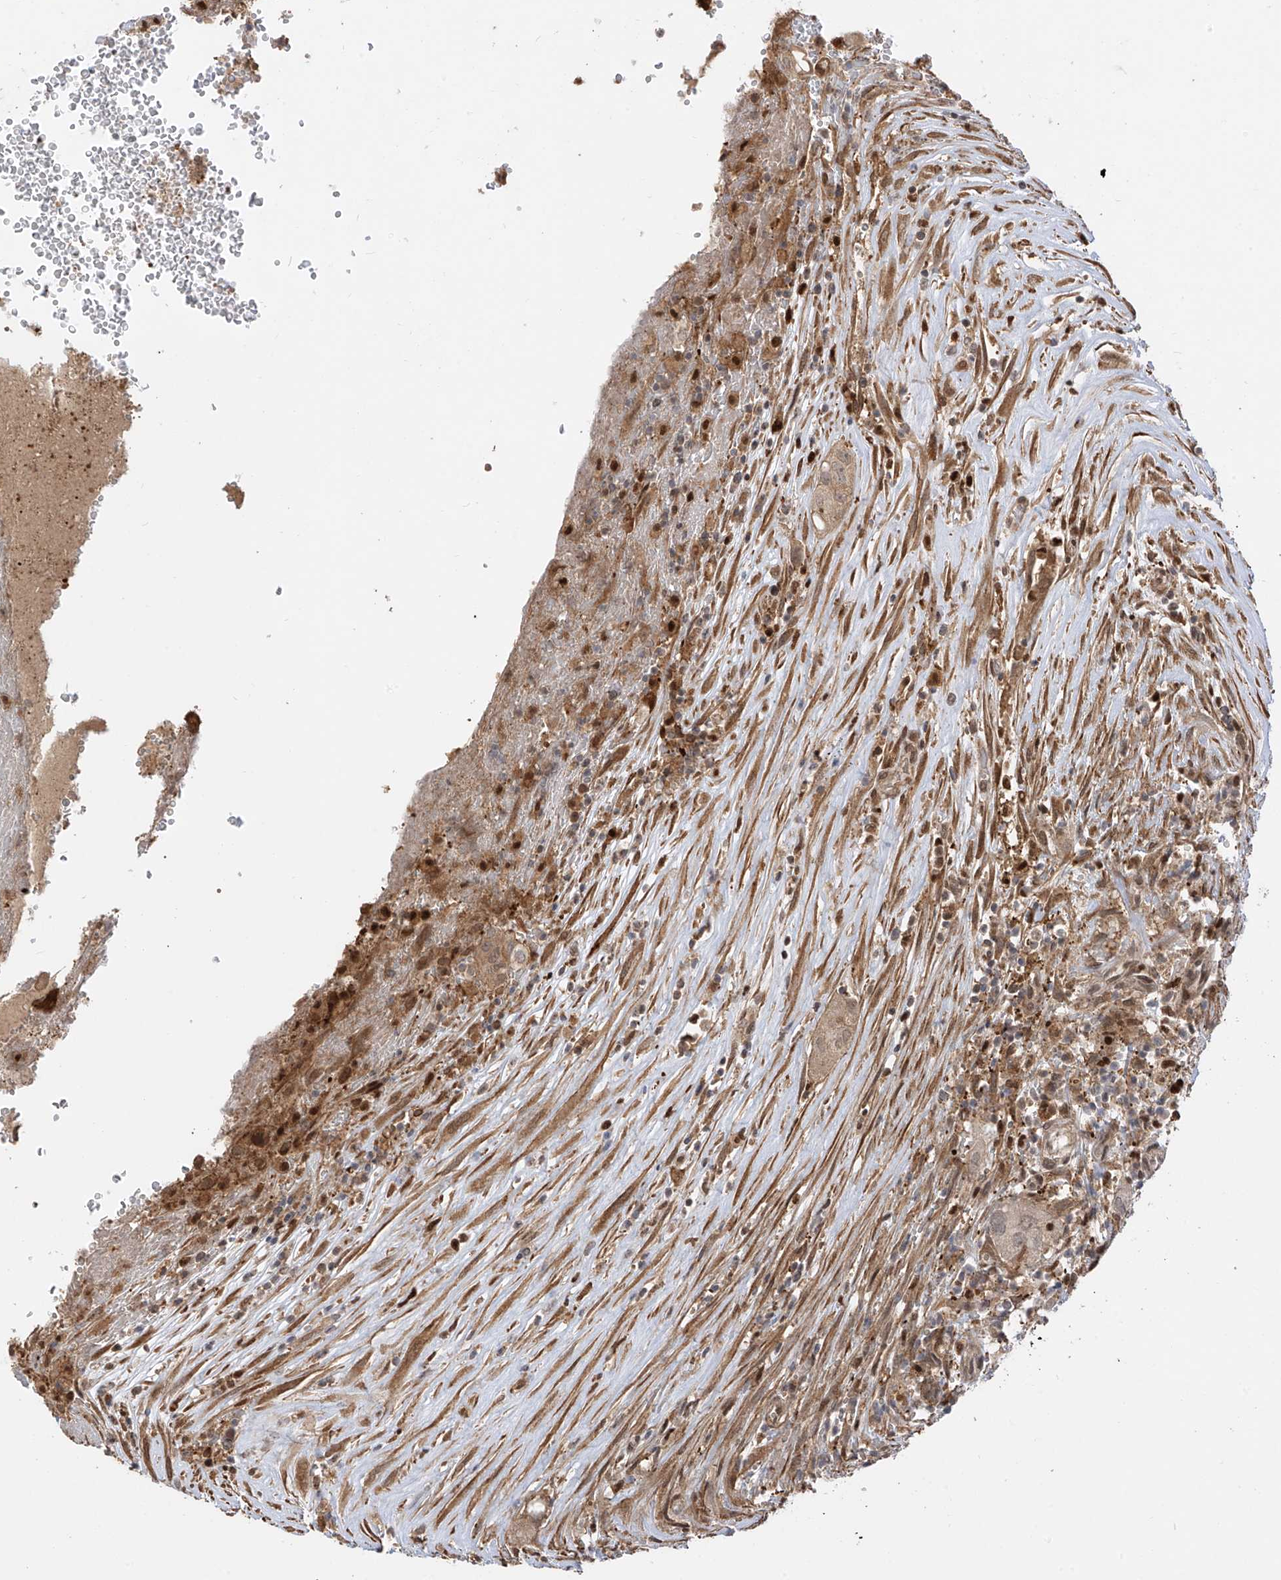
{"staining": {"intensity": "weak", "quantity": ">75%", "location": "cytoplasmic/membranous"}, "tissue": "thyroid cancer", "cell_type": "Tumor cells", "image_type": "cancer", "snomed": [{"axis": "morphology", "description": "Papillary adenocarcinoma, NOS"}, {"axis": "topography", "description": "Thyroid gland"}], "caption": "A photomicrograph showing weak cytoplasmic/membranous staining in about >75% of tumor cells in thyroid papillary adenocarcinoma, as visualized by brown immunohistochemical staining.", "gene": "ATAD2B", "patient": {"sex": "male", "age": 77}}